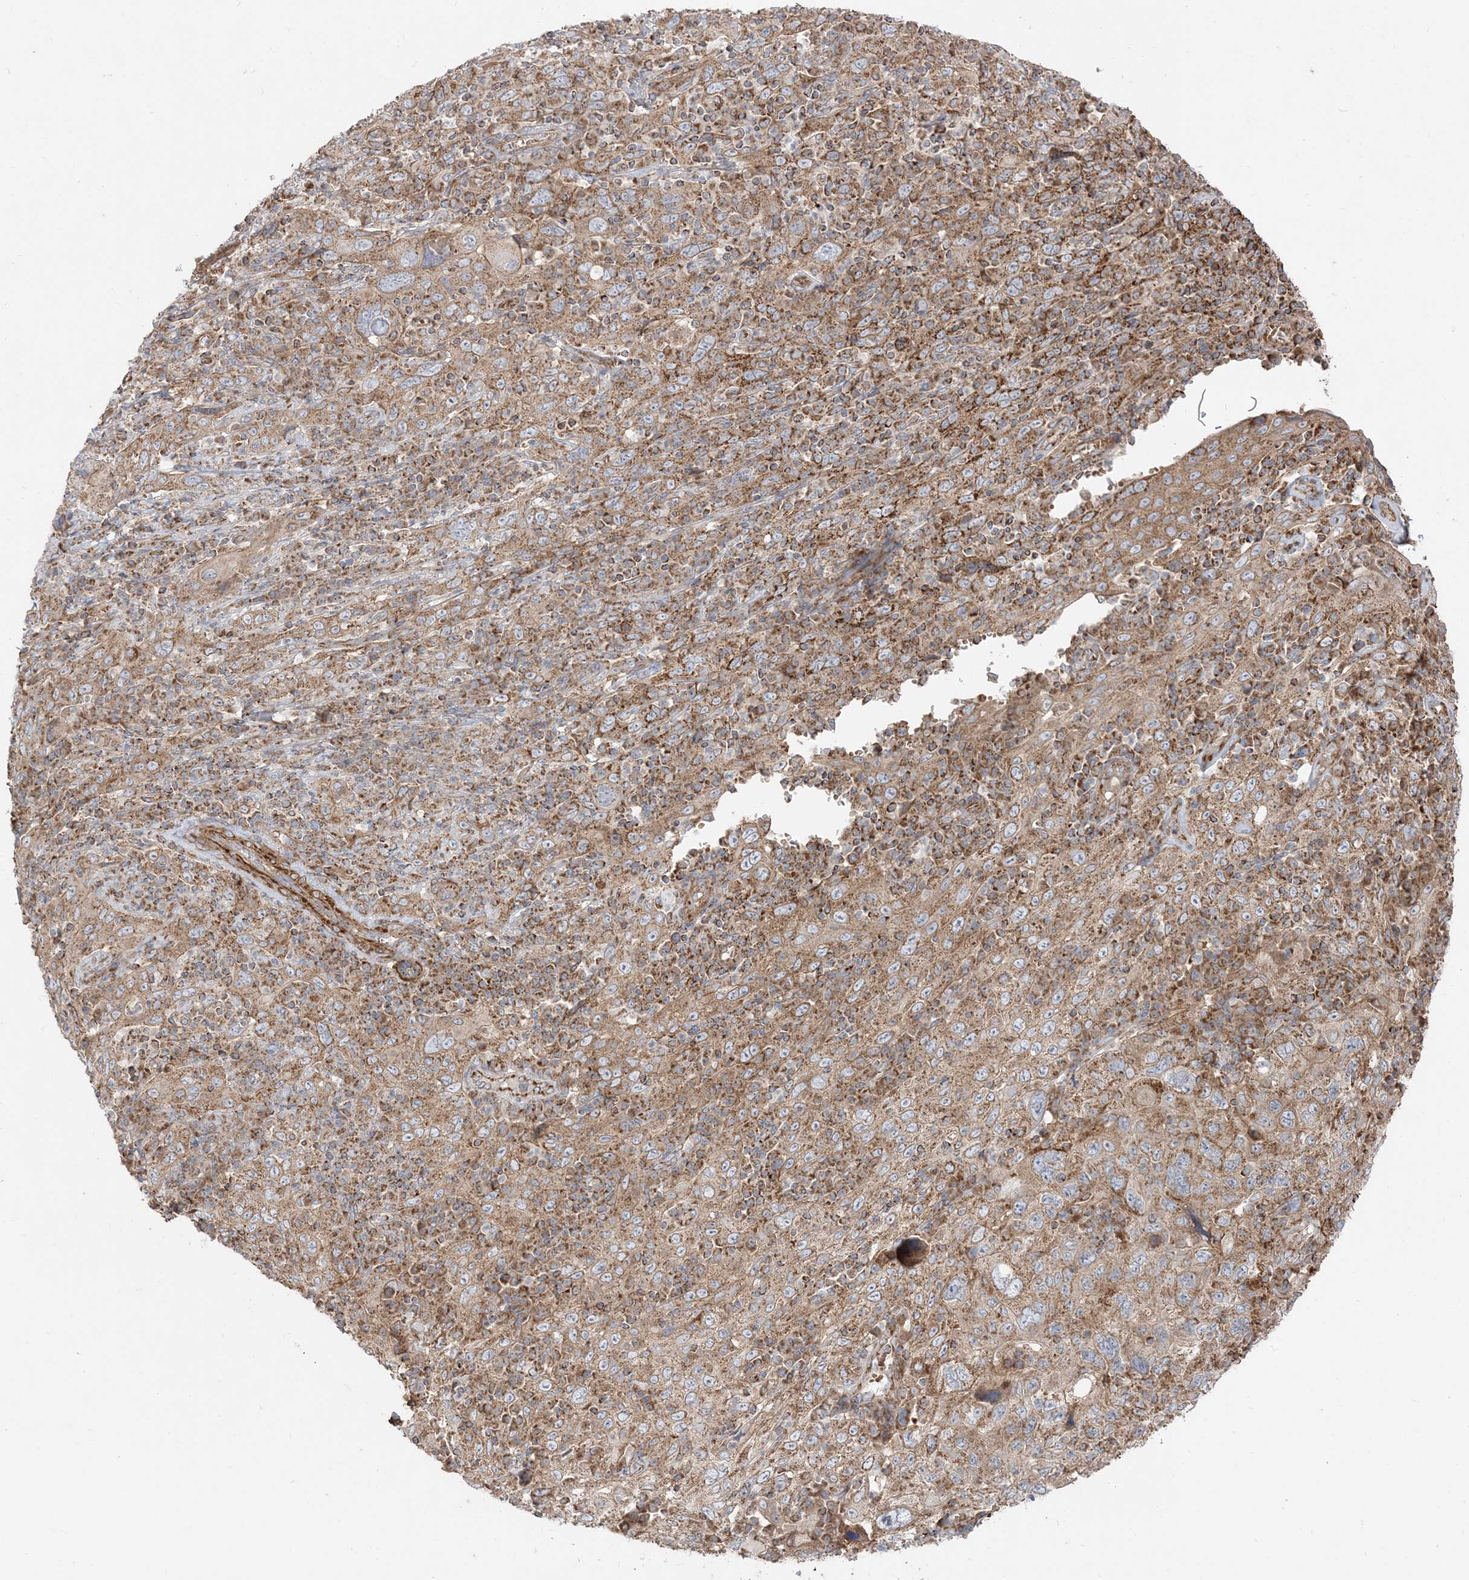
{"staining": {"intensity": "moderate", "quantity": ">75%", "location": "cytoplasmic/membranous"}, "tissue": "cervical cancer", "cell_type": "Tumor cells", "image_type": "cancer", "snomed": [{"axis": "morphology", "description": "Squamous cell carcinoma, NOS"}, {"axis": "topography", "description": "Cervix"}], "caption": "Immunohistochemical staining of human cervical cancer shows medium levels of moderate cytoplasmic/membranous positivity in about >75% of tumor cells. (DAB IHC with brightfield microscopy, high magnification).", "gene": "AARS2", "patient": {"sex": "female", "age": 46}}